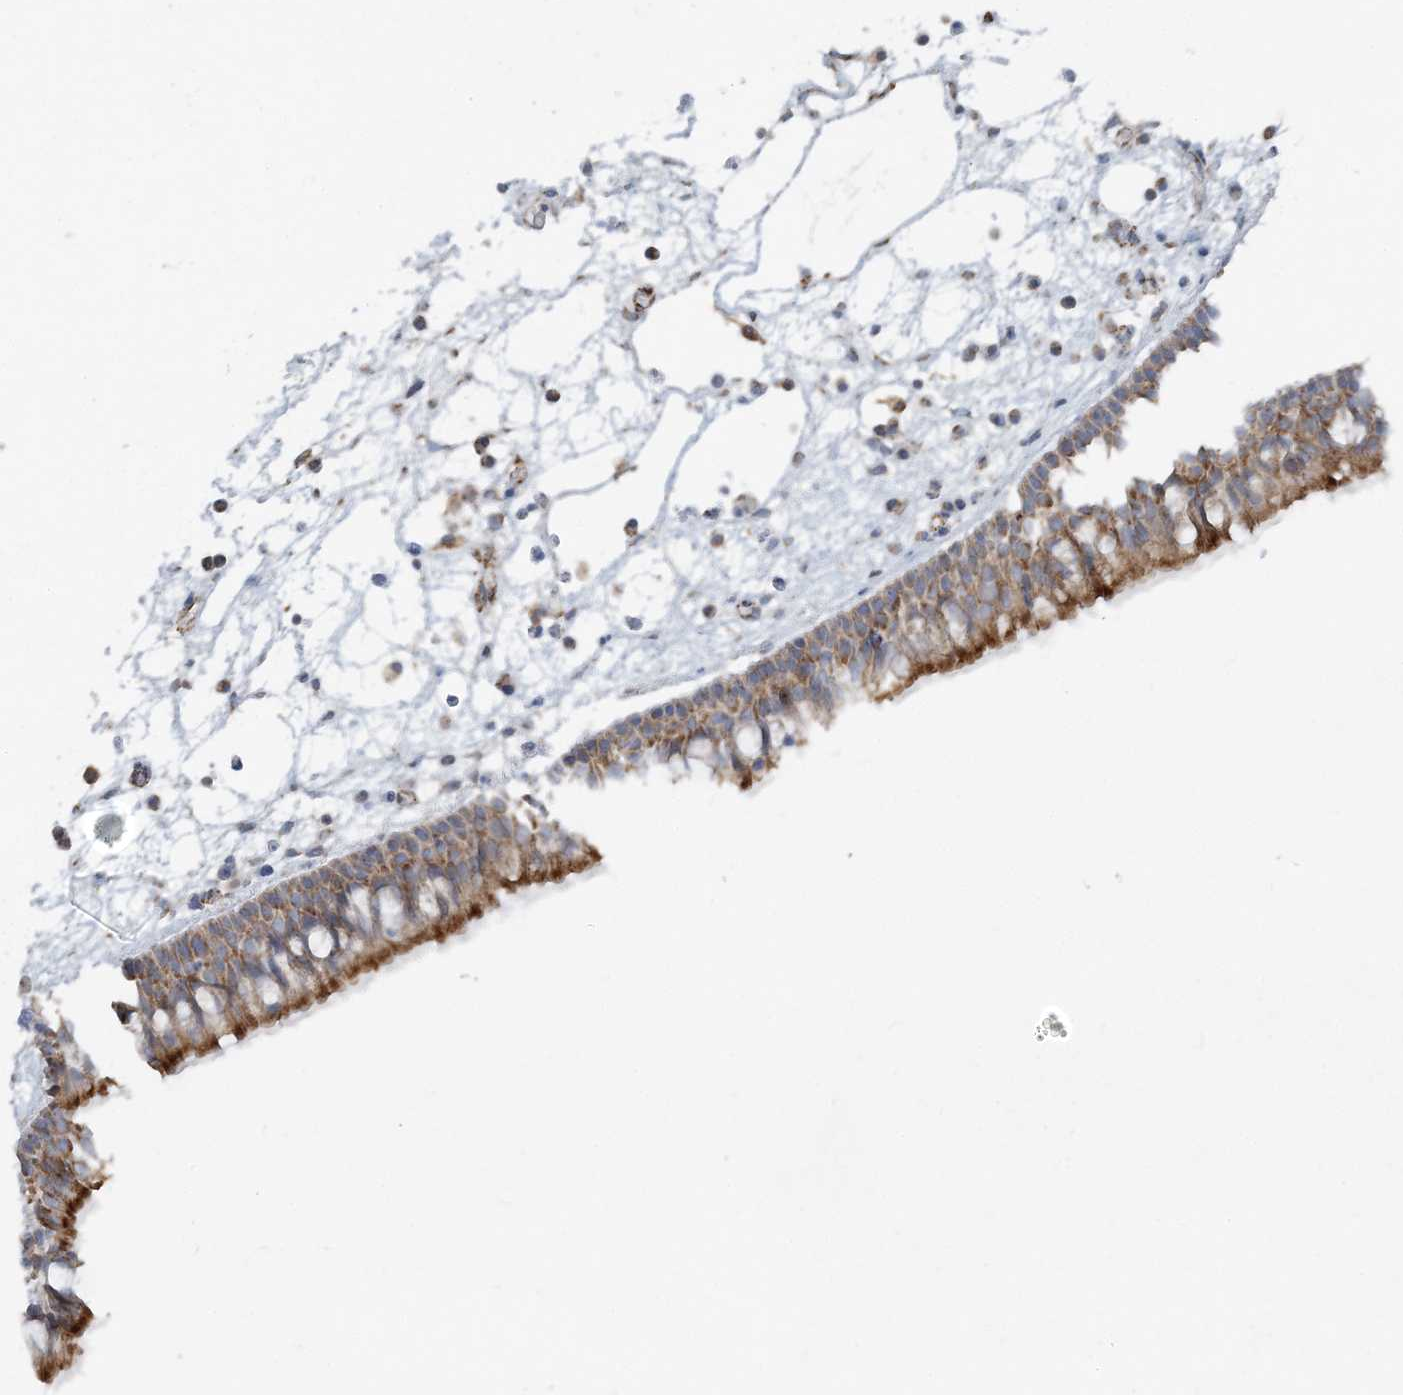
{"staining": {"intensity": "moderate", "quantity": ">75%", "location": "cytoplasmic/membranous"}, "tissue": "nasopharynx", "cell_type": "Respiratory epithelial cells", "image_type": "normal", "snomed": [{"axis": "morphology", "description": "Normal tissue, NOS"}, {"axis": "morphology", "description": "Inflammation, NOS"}, {"axis": "morphology", "description": "Malignant melanoma, Metastatic site"}, {"axis": "topography", "description": "Nasopharynx"}], "caption": "An immunohistochemistry image of benign tissue is shown. Protein staining in brown labels moderate cytoplasmic/membranous positivity in nasopharynx within respiratory epithelial cells. (IHC, brightfield microscopy, high magnification).", "gene": "PCCB", "patient": {"sex": "male", "age": 70}}